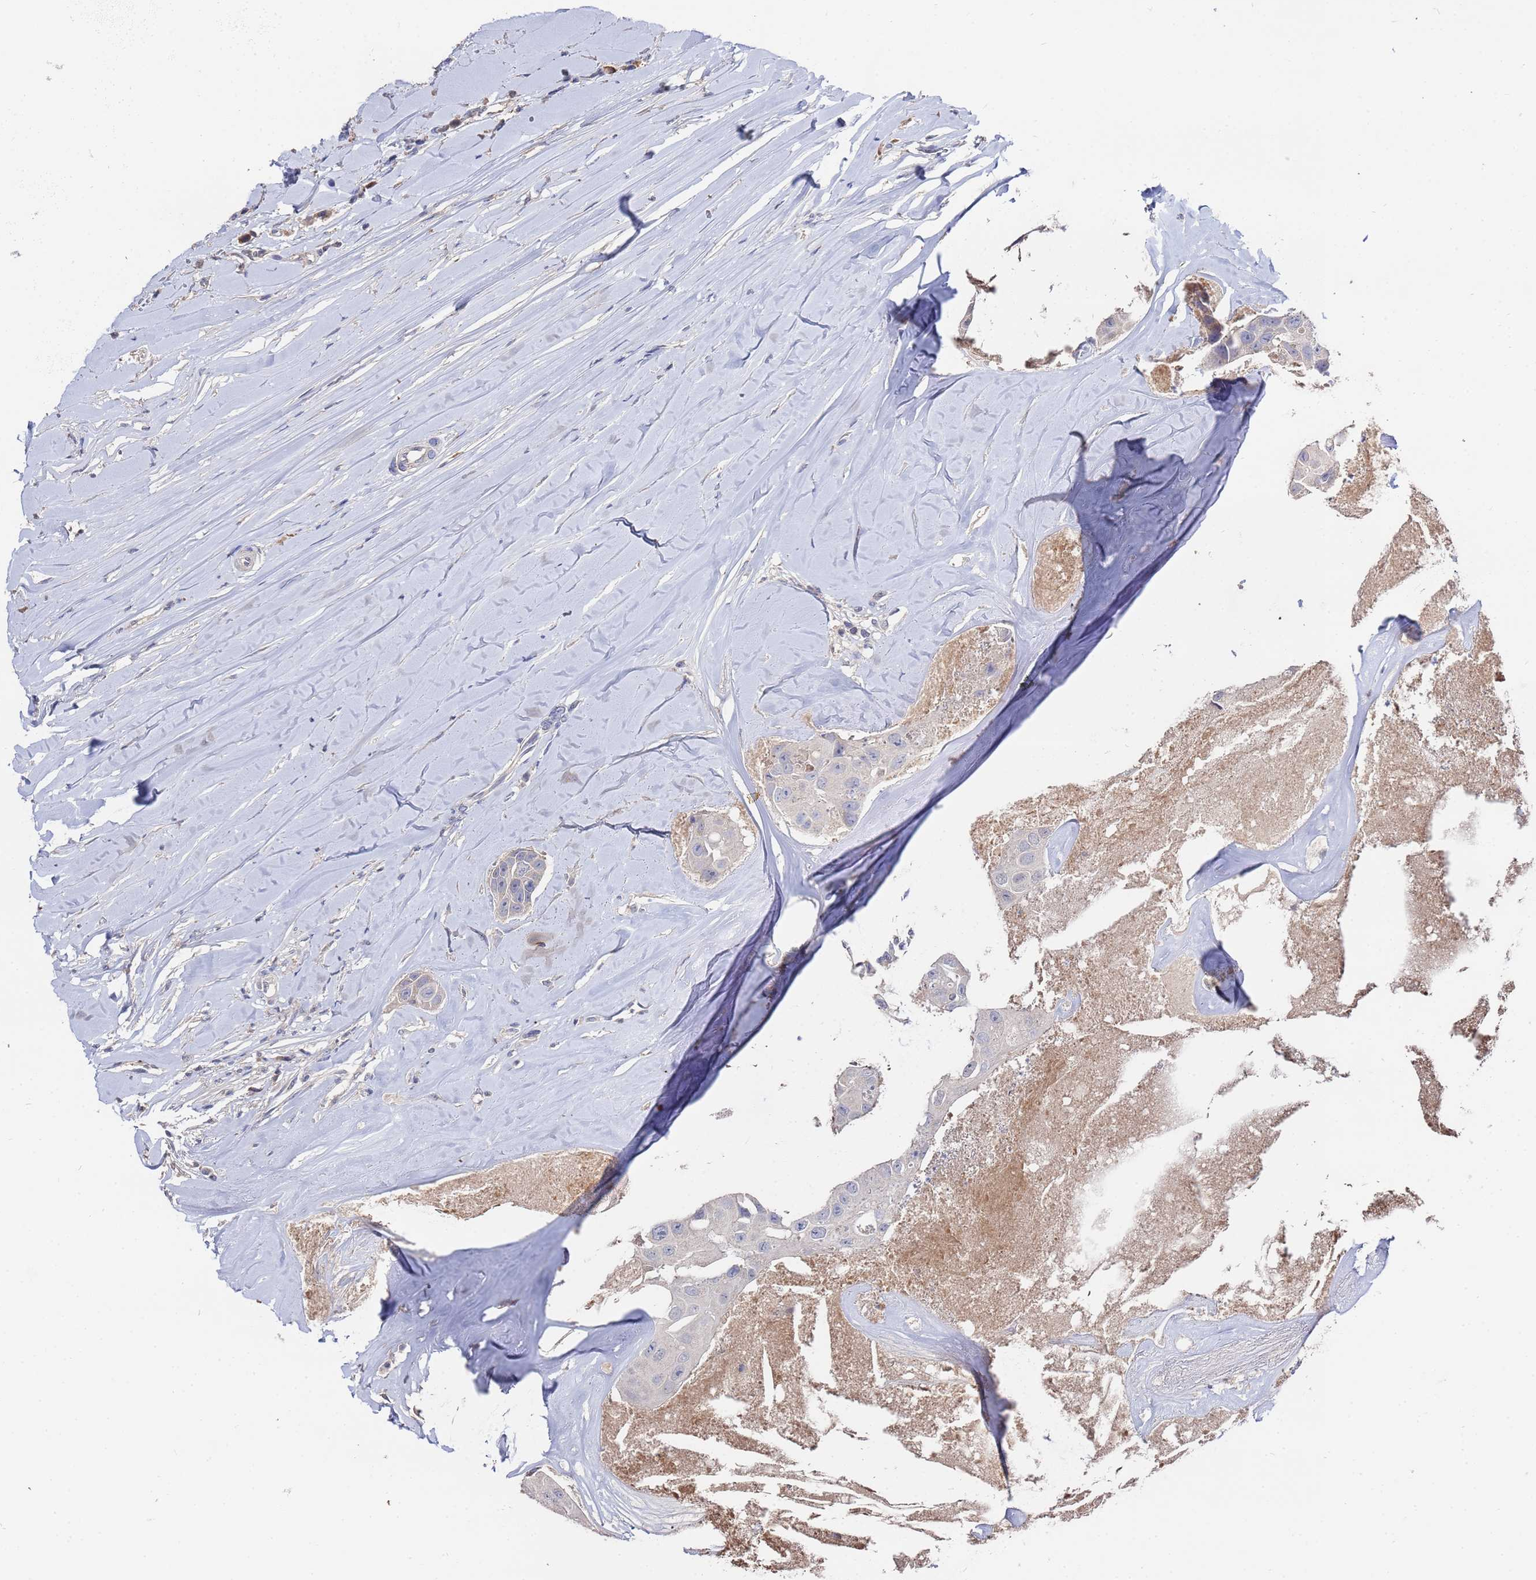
{"staining": {"intensity": "negative", "quantity": "none", "location": "none"}, "tissue": "head and neck cancer", "cell_type": "Tumor cells", "image_type": "cancer", "snomed": [{"axis": "morphology", "description": "Adenocarcinoma, NOS"}, {"axis": "morphology", "description": "Adenocarcinoma, metastatic, NOS"}, {"axis": "topography", "description": "Head-Neck"}], "caption": "This is an immunohistochemistry micrograph of metastatic adenocarcinoma (head and neck). There is no expression in tumor cells.", "gene": "TCP10L", "patient": {"sex": "male", "age": 75}}